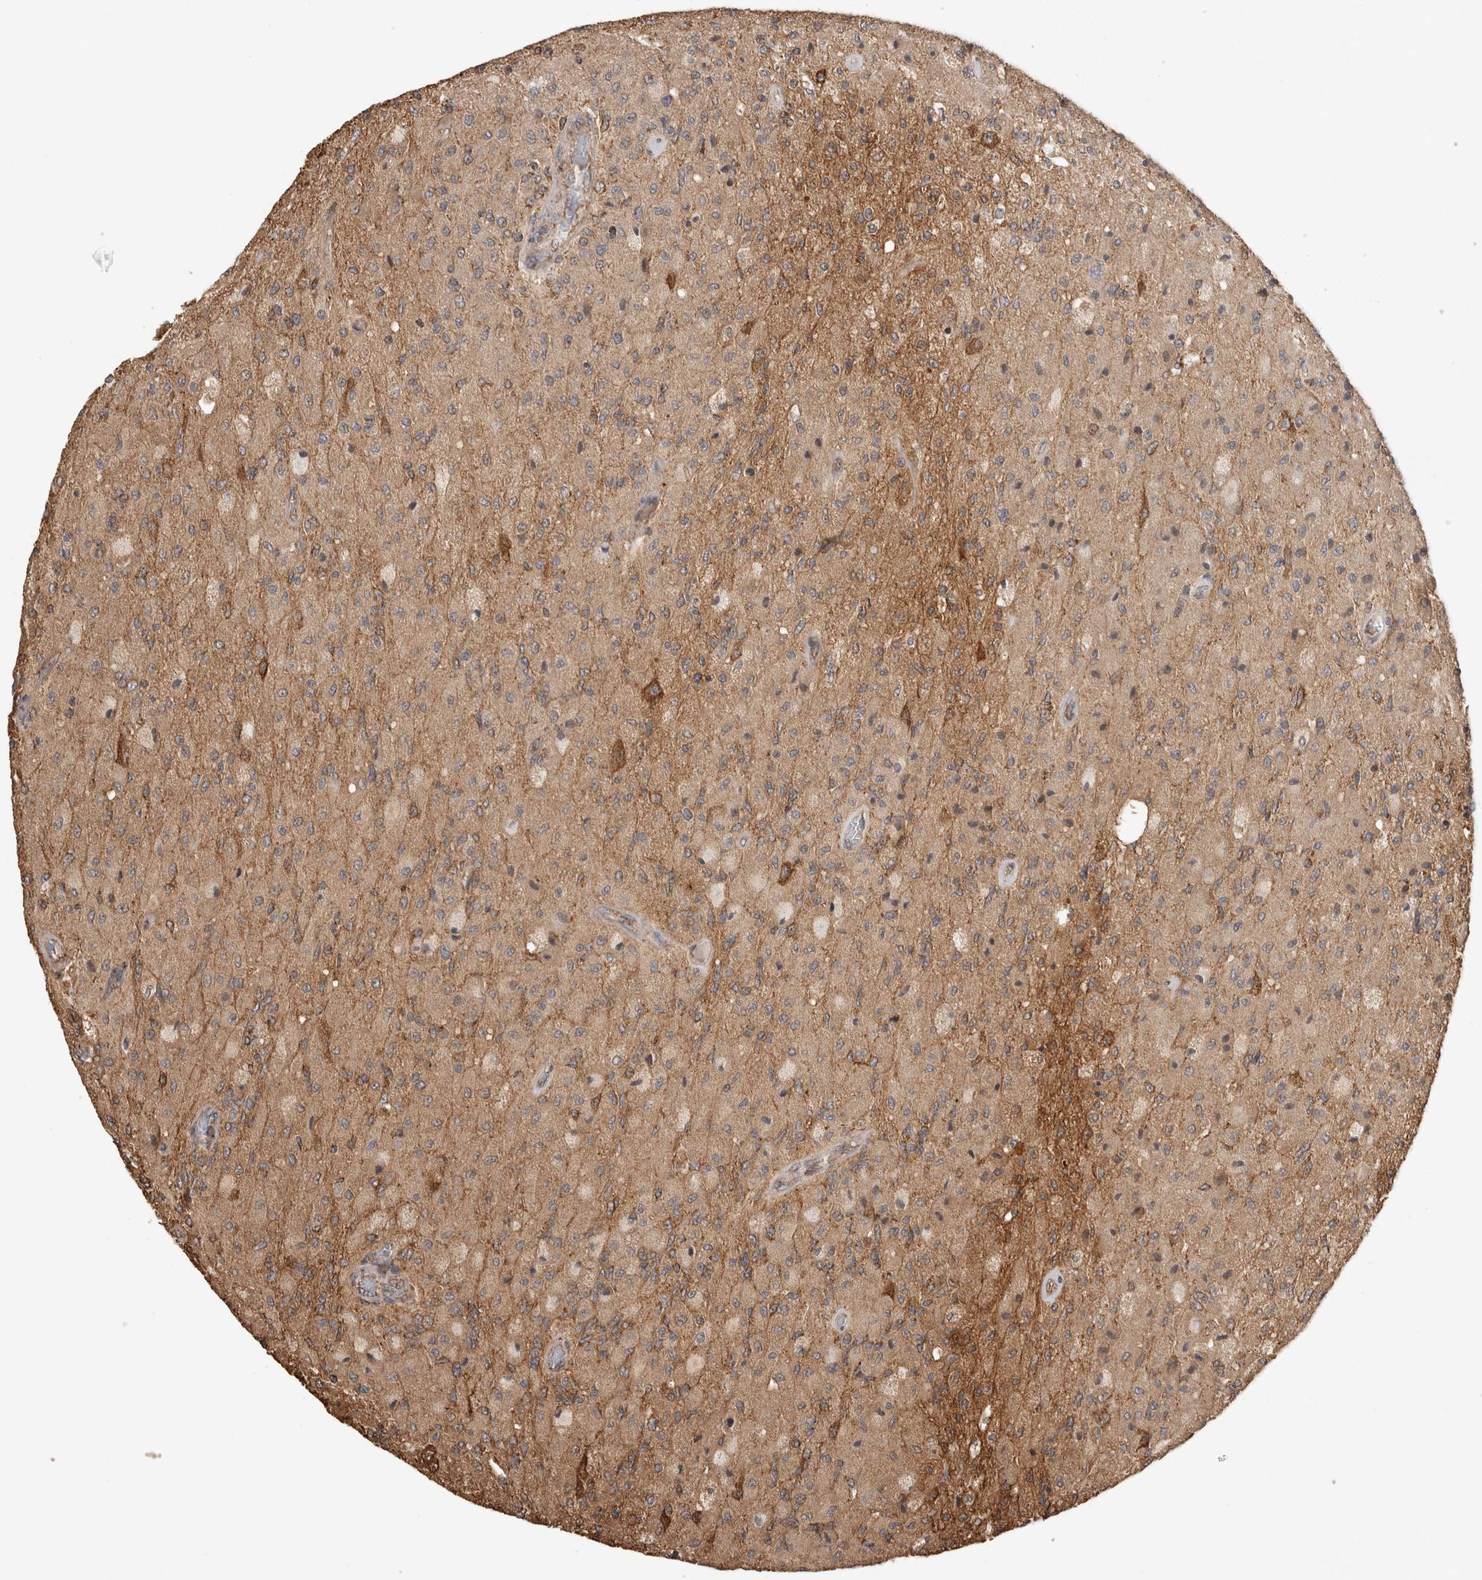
{"staining": {"intensity": "moderate", "quantity": ">75%", "location": "cytoplasmic/membranous"}, "tissue": "glioma", "cell_type": "Tumor cells", "image_type": "cancer", "snomed": [{"axis": "morphology", "description": "Normal tissue, NOS"}, {"axis": "morphology", "description": "Glioma, malignant, High grade"}, {"axis": "topography", "description": "Cerebral cortex"}], "caption": "High-power microscopy captured an immunohistochemistry image of glioma, revealing moderate cytoplasmic/membranous positivity in about >75% of tumor cells.", "gene": "IMMP2L", "patient": {"sex": "male", "age": 77}}